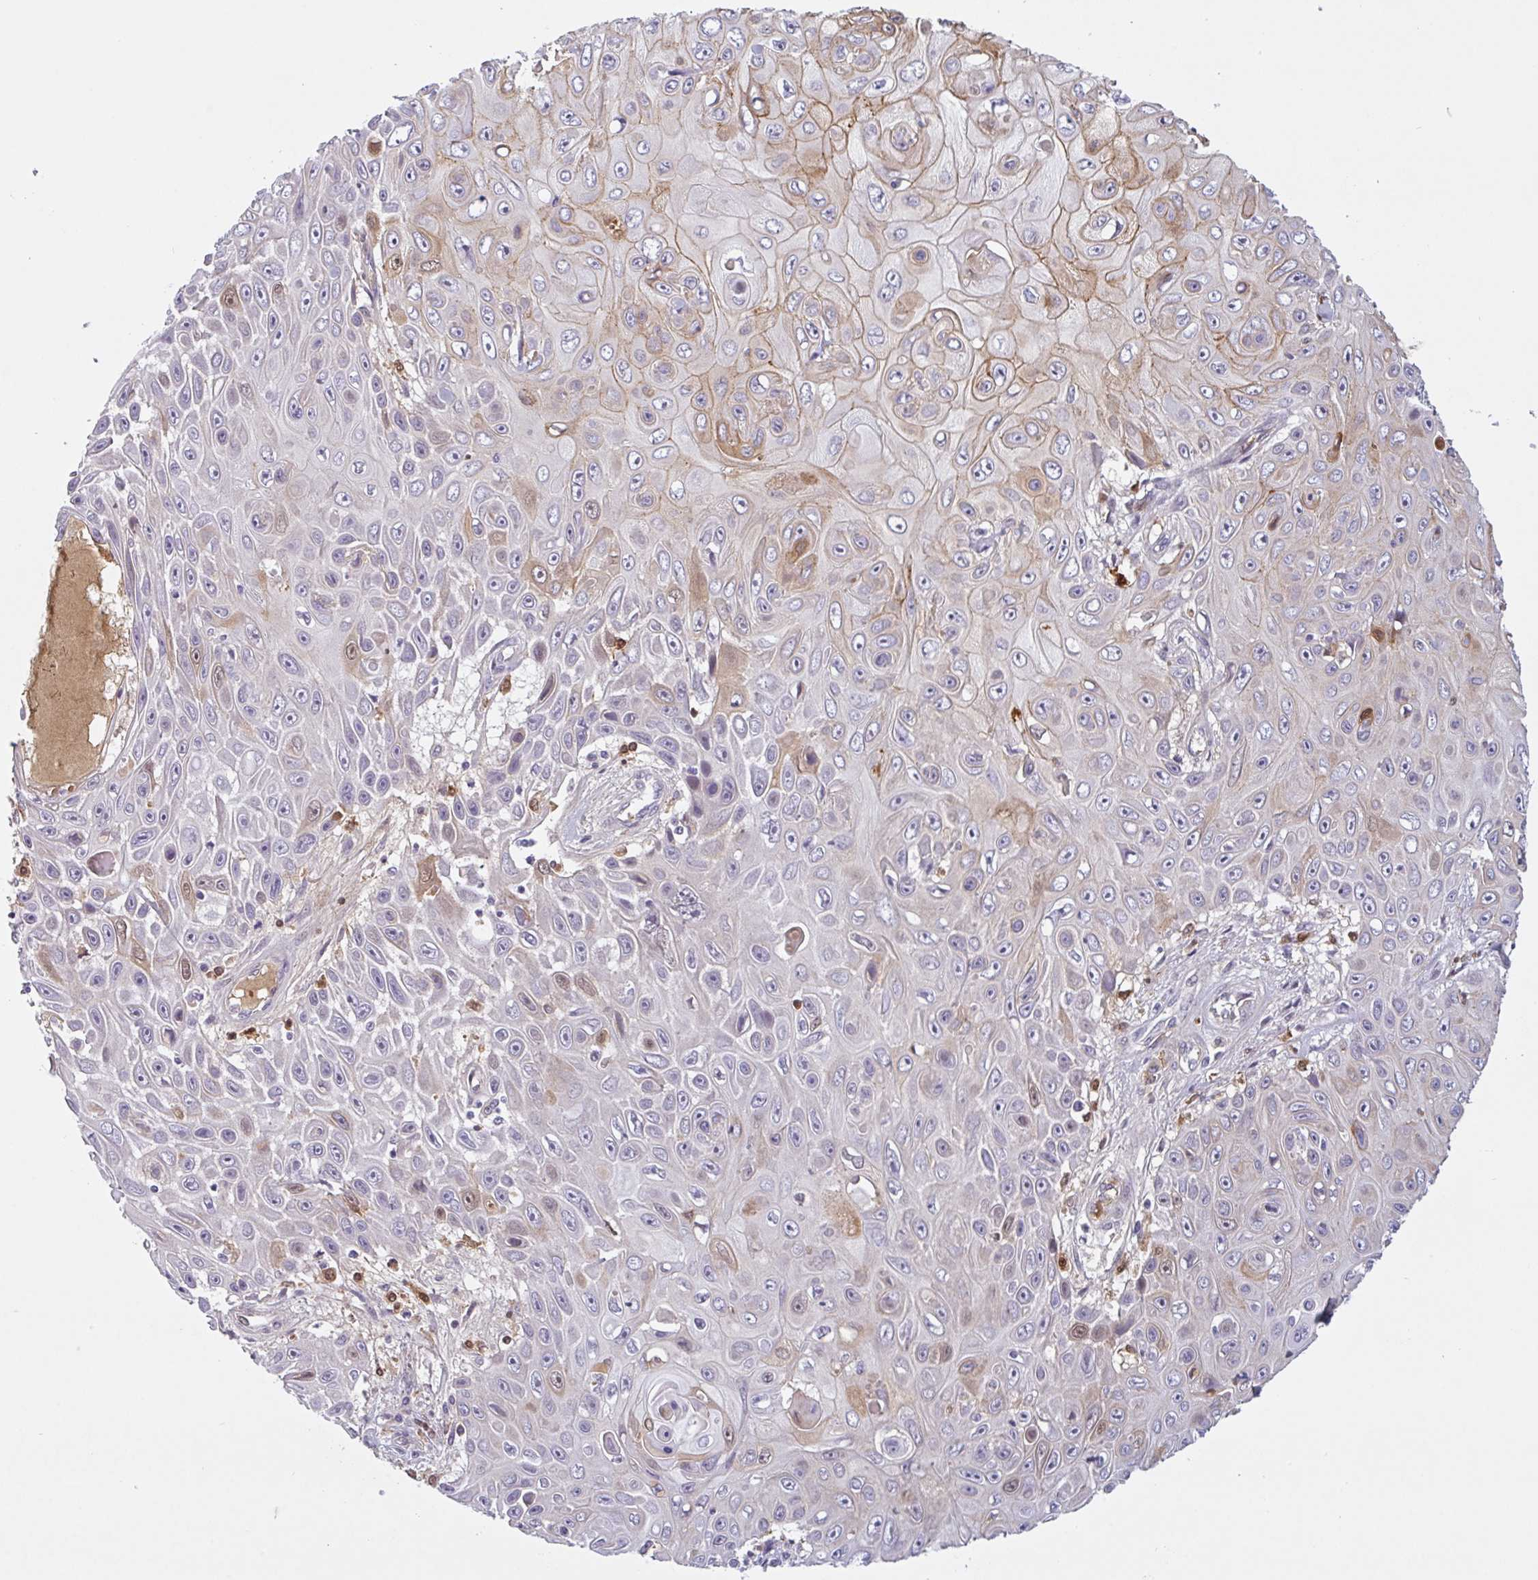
{"staining": {"intensity": "moderate", "quantity": "<25%", "location": "cytoplasmic/membranous"}, "tissue": "skin cancer", "cell_type": "Tumor cells", "image_type": "cancer", "snomed": [{"axis": "morphology", "description": "Squamous cell carcinoma, NOS"}, {"axis": "topography", "description": "Skin"}], "caption": "A brown stain labels moderate cytoplasmic/membranous staining of a protein in squamous cell carcinoma (skin) tumor cells.", "gene": "RHAG", "patient": {"sex": "male", "age": 82}}